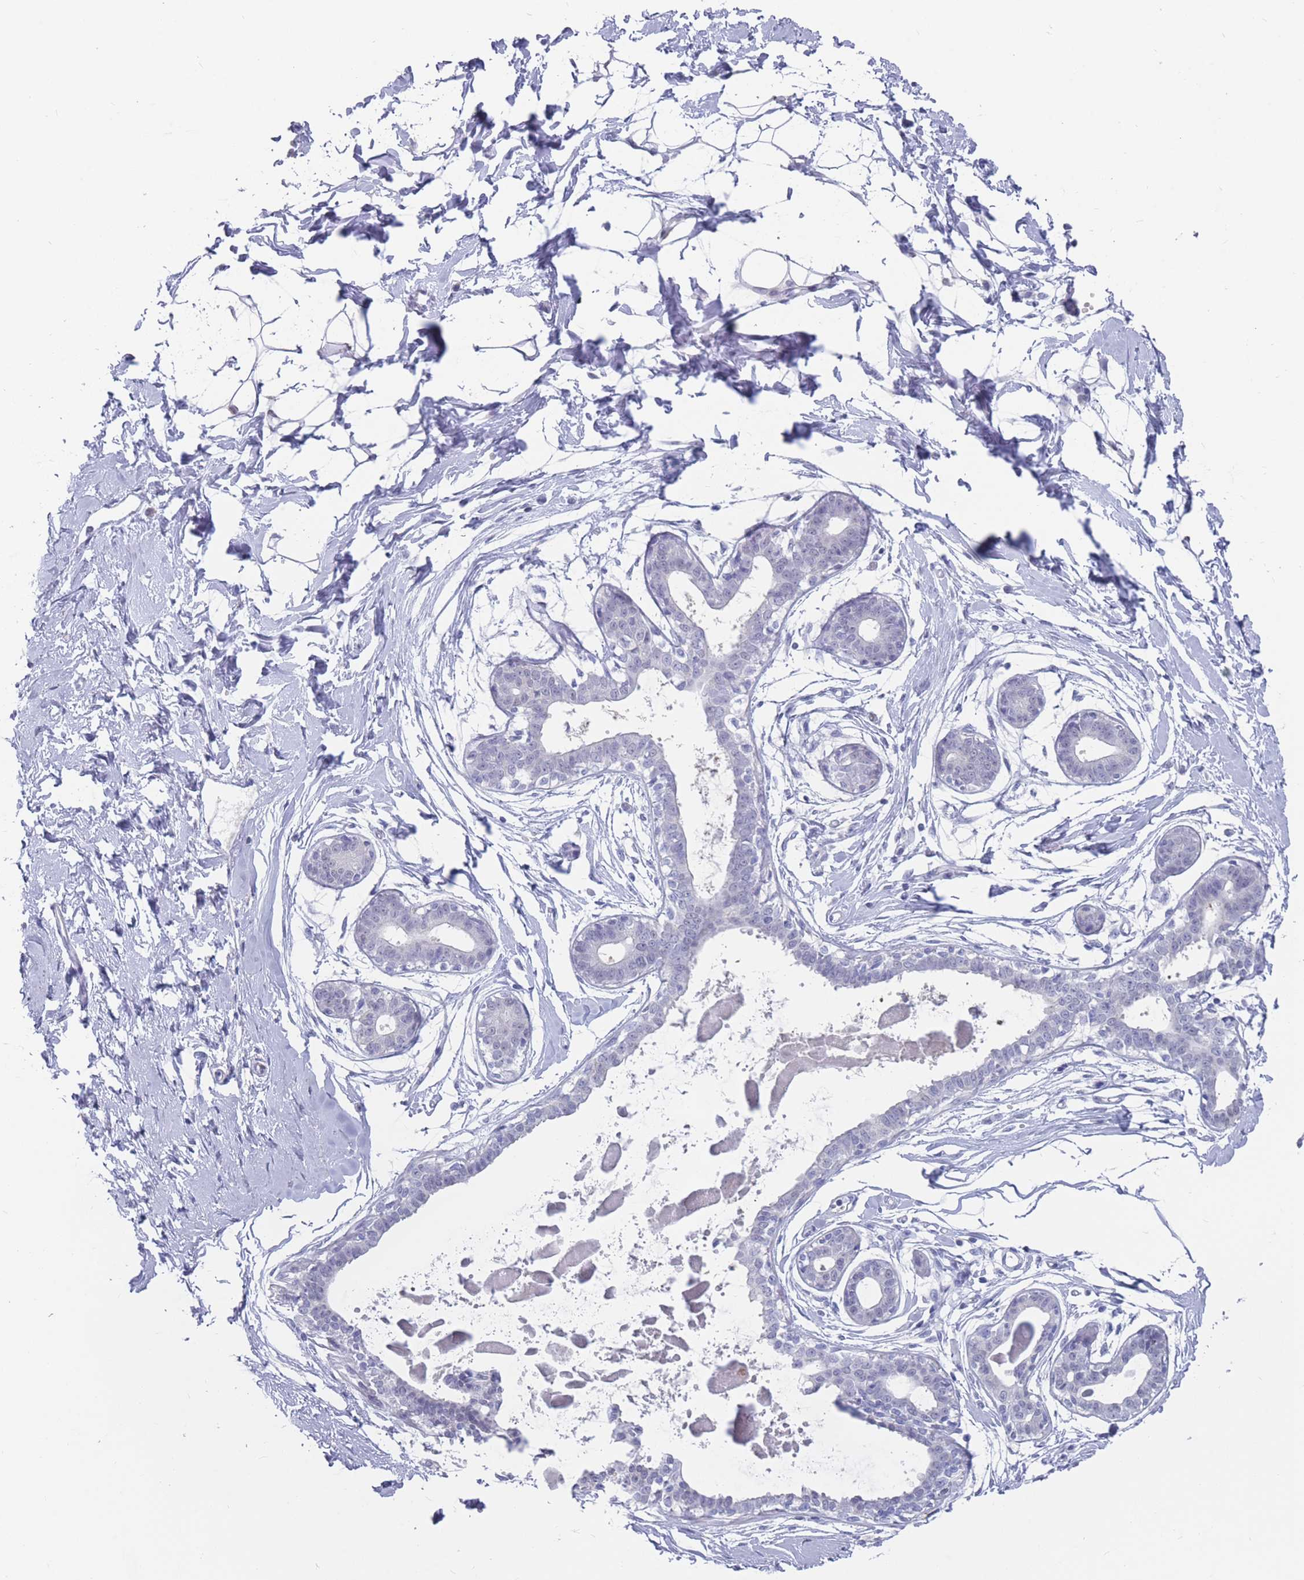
{"staining": {"intensity": "negative", "quantity": "none", "location": "none"}, "tissue": "breast", "cell_type": "Adipocytes", "image_type": "normal", "snomed": [{"axis": "morphology", "description": "Normal tissue, NOS"}, {"axis": "topography", "description": "Breast"}], "caption": "Micrograph shows no protein staining in adipocytes of normal breast. (DAB immunohistochemistry (IHC), high magnification).", "gene": "CYP51A1", "patient": {"sex": "female", "age": 45}}